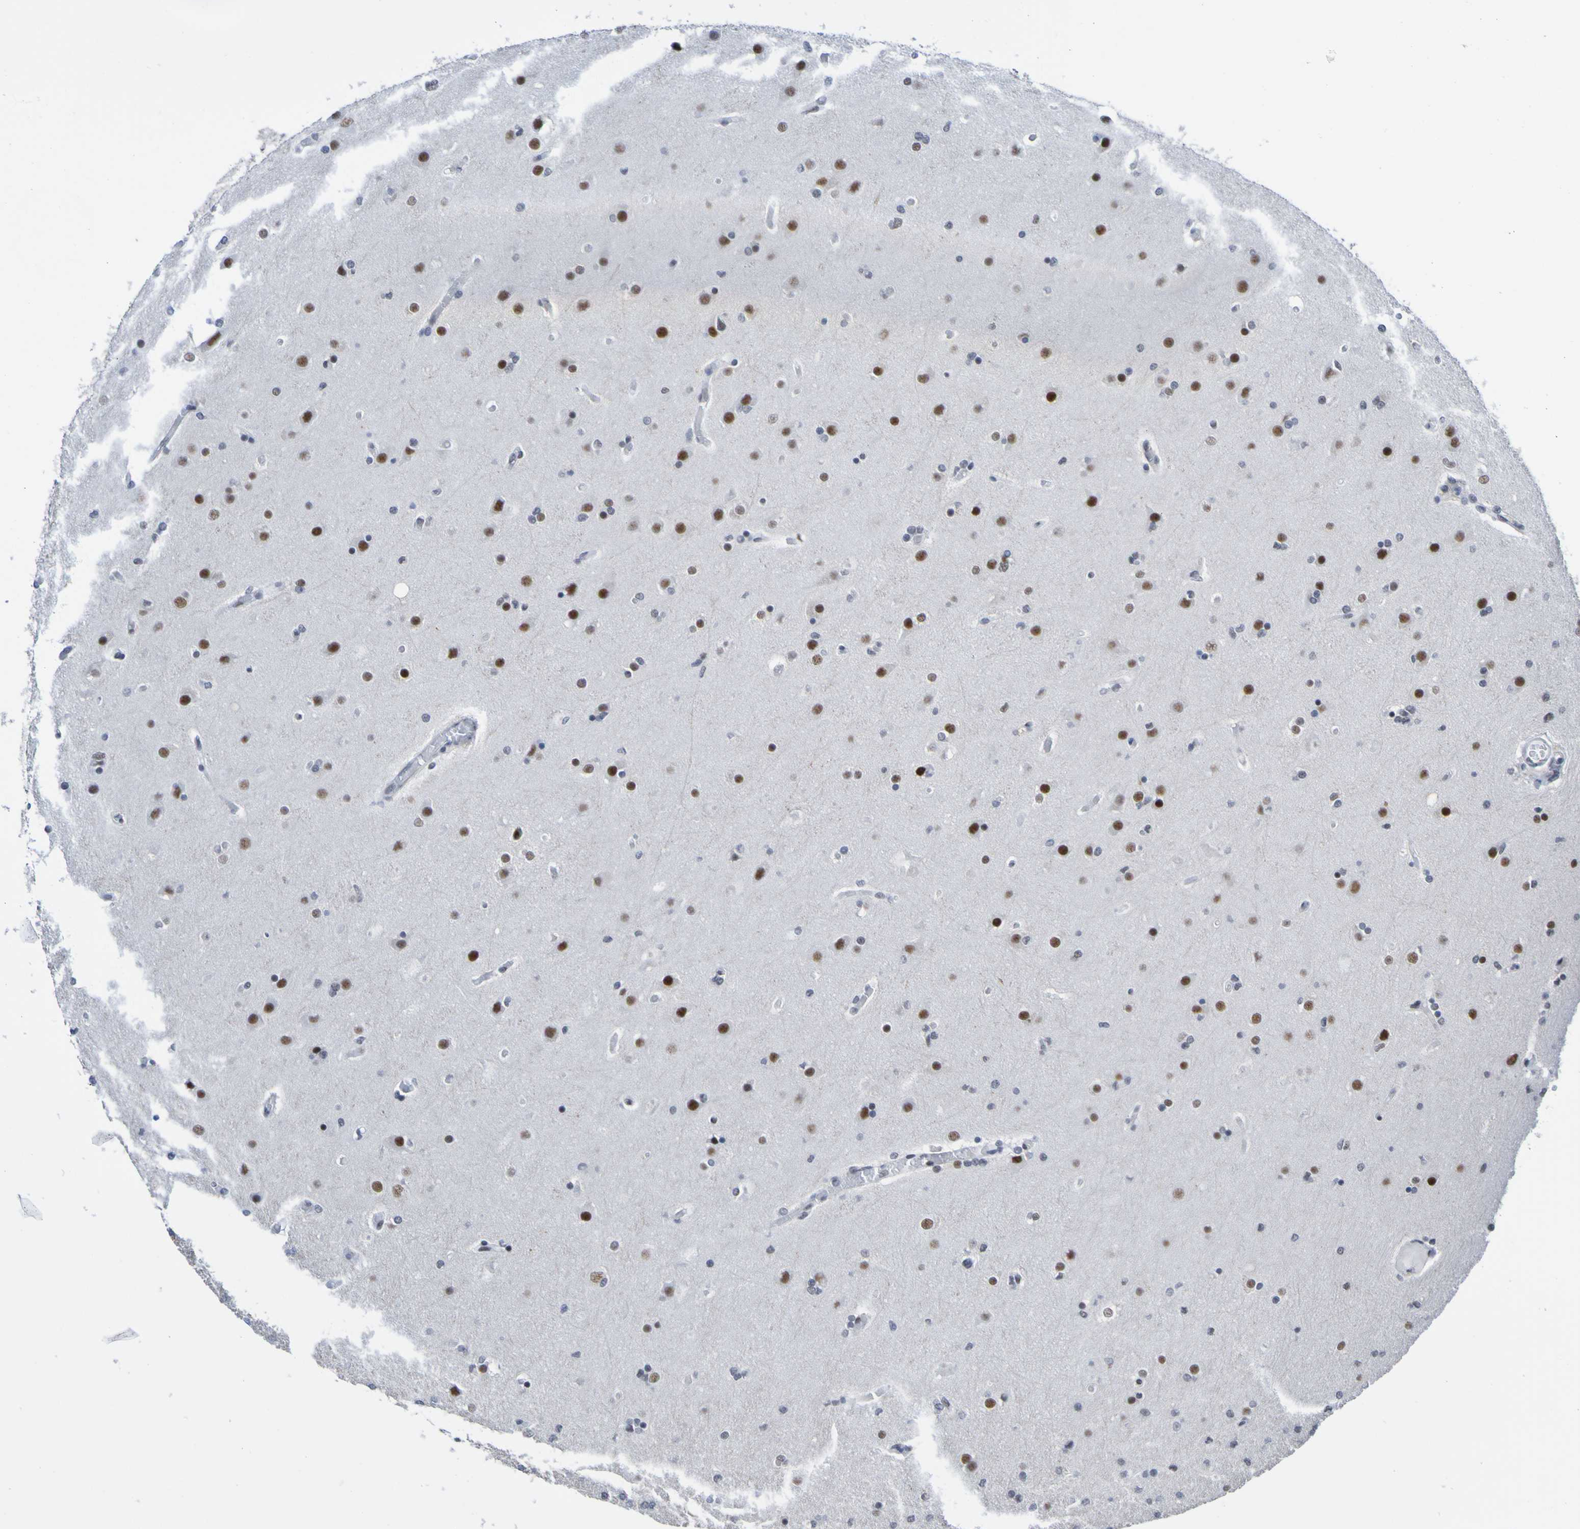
{"staining": {"intensity": "strong", "quantity": "<25%", "location": "nuclear"}, "tissue": "glioma", "cell_type": "Tumor cells", "image_type": "cancer", "snomed": [{"axis": "morphology", "description": "Glioma, malignant, High grade"}, {"axis": "topography", "description": "Cerebral cortex"}], "caption": "Immunohistochemical staining of malignant high-grade glioma shows medium levels of strong nuclear staining in about <25% of tumor cells. Immunohistochemistry (ihc) stains the protein of interest in brown and the nuclei are stained blue.", "gene": "CDC5L", "patient": {"sex": "female", "age": 36}}